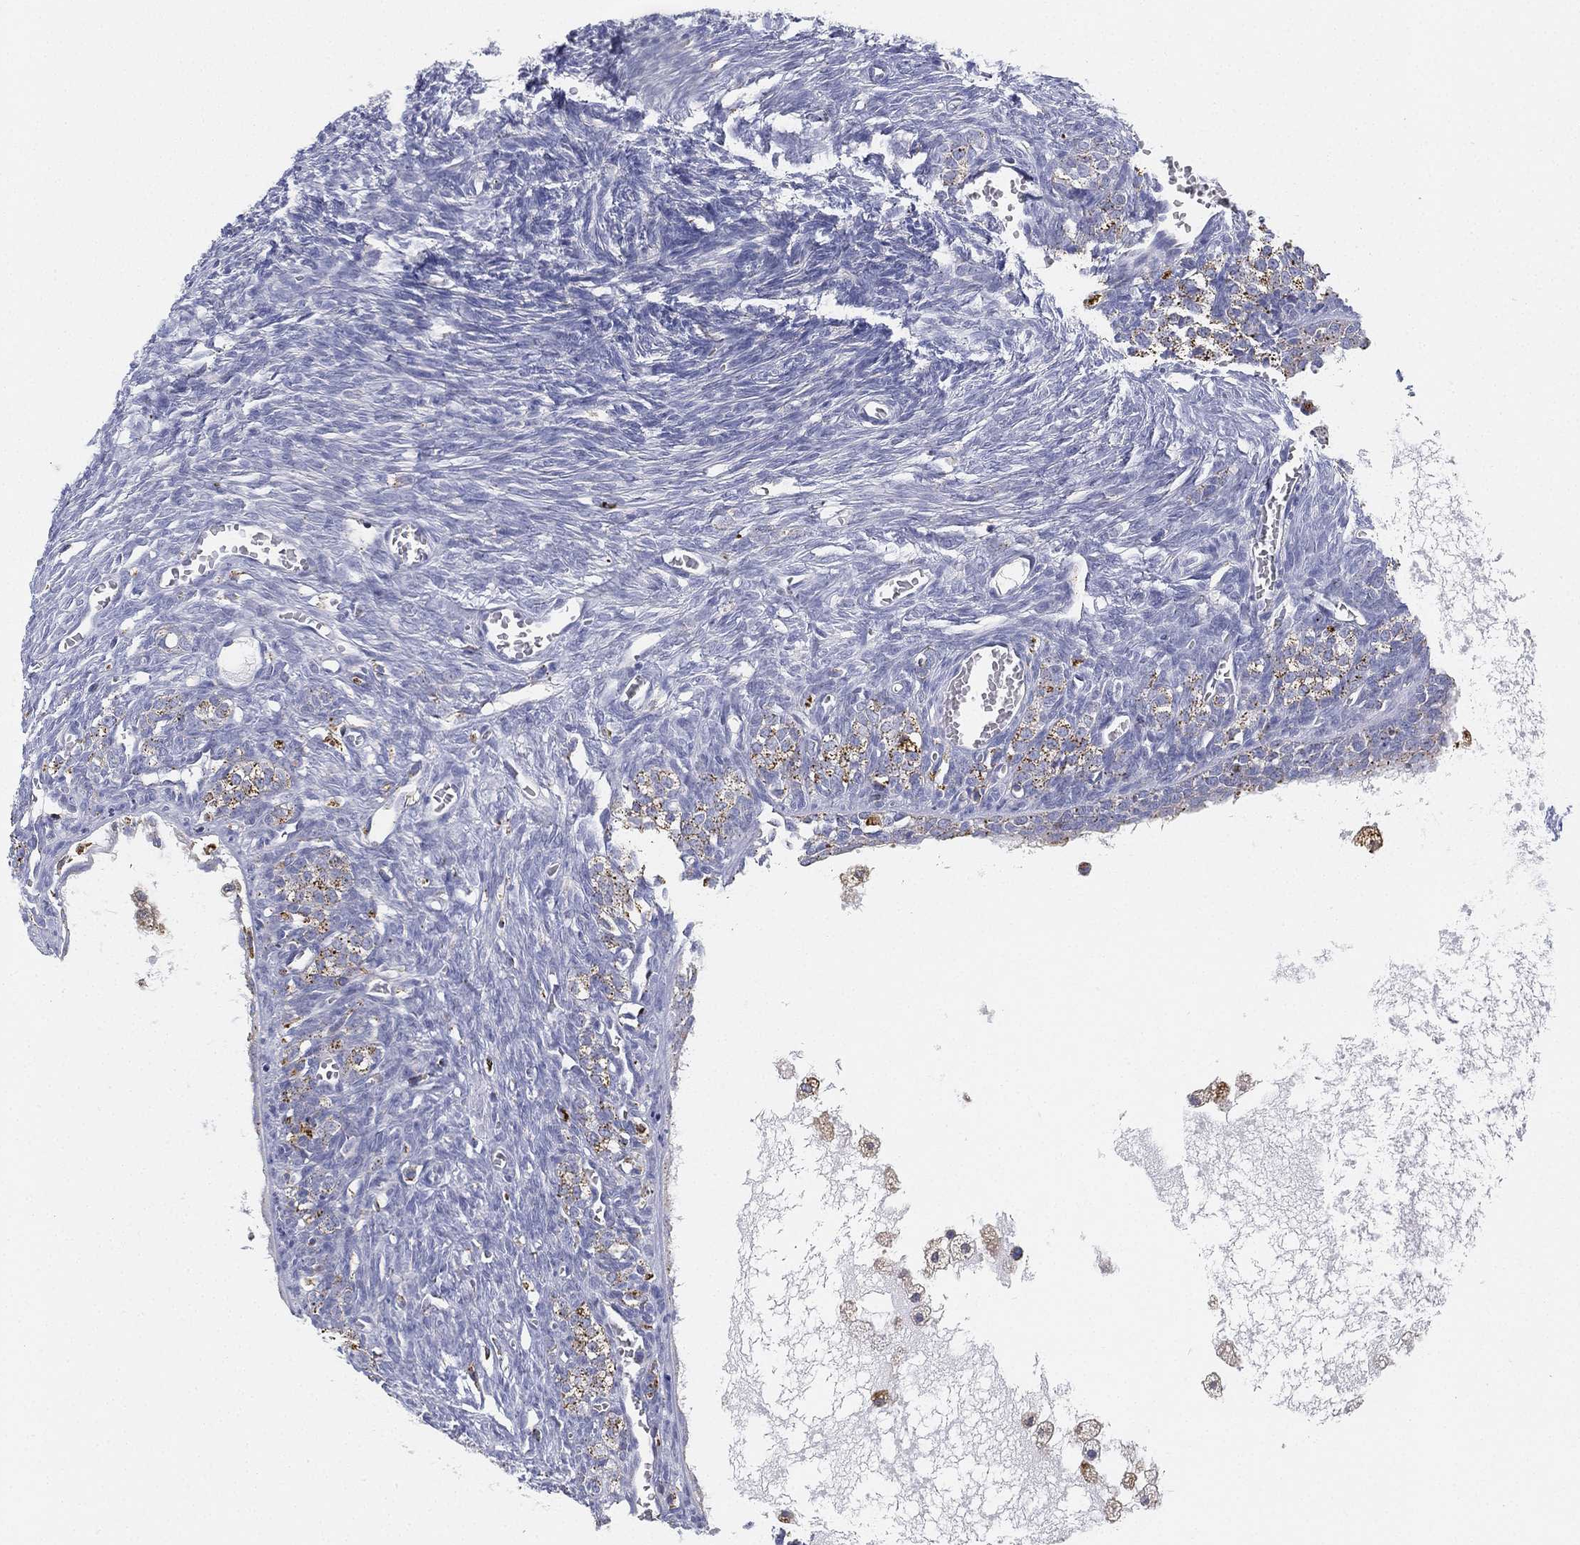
{"staining": {"intensity": "negative", "quantity": "none", "location": "none"}, "tissue": "ovary", "cell_type": "Follicle cells", "image_type": "normal", "snomed": [{"axis": "morphology", "description": "Normal tissue, NOS"}, {"axis": "topography", "description": "Ovary"}], "caption": "Protein analysis of benign ovary demonstrates no significant positivity in follicle cells. (DAB (3,3'-diaminobenzidine) immunohistochemistry with hematoxylin counter stain).", "gene": "NPC2", "patient": {"sex": "female", "age": 27}}